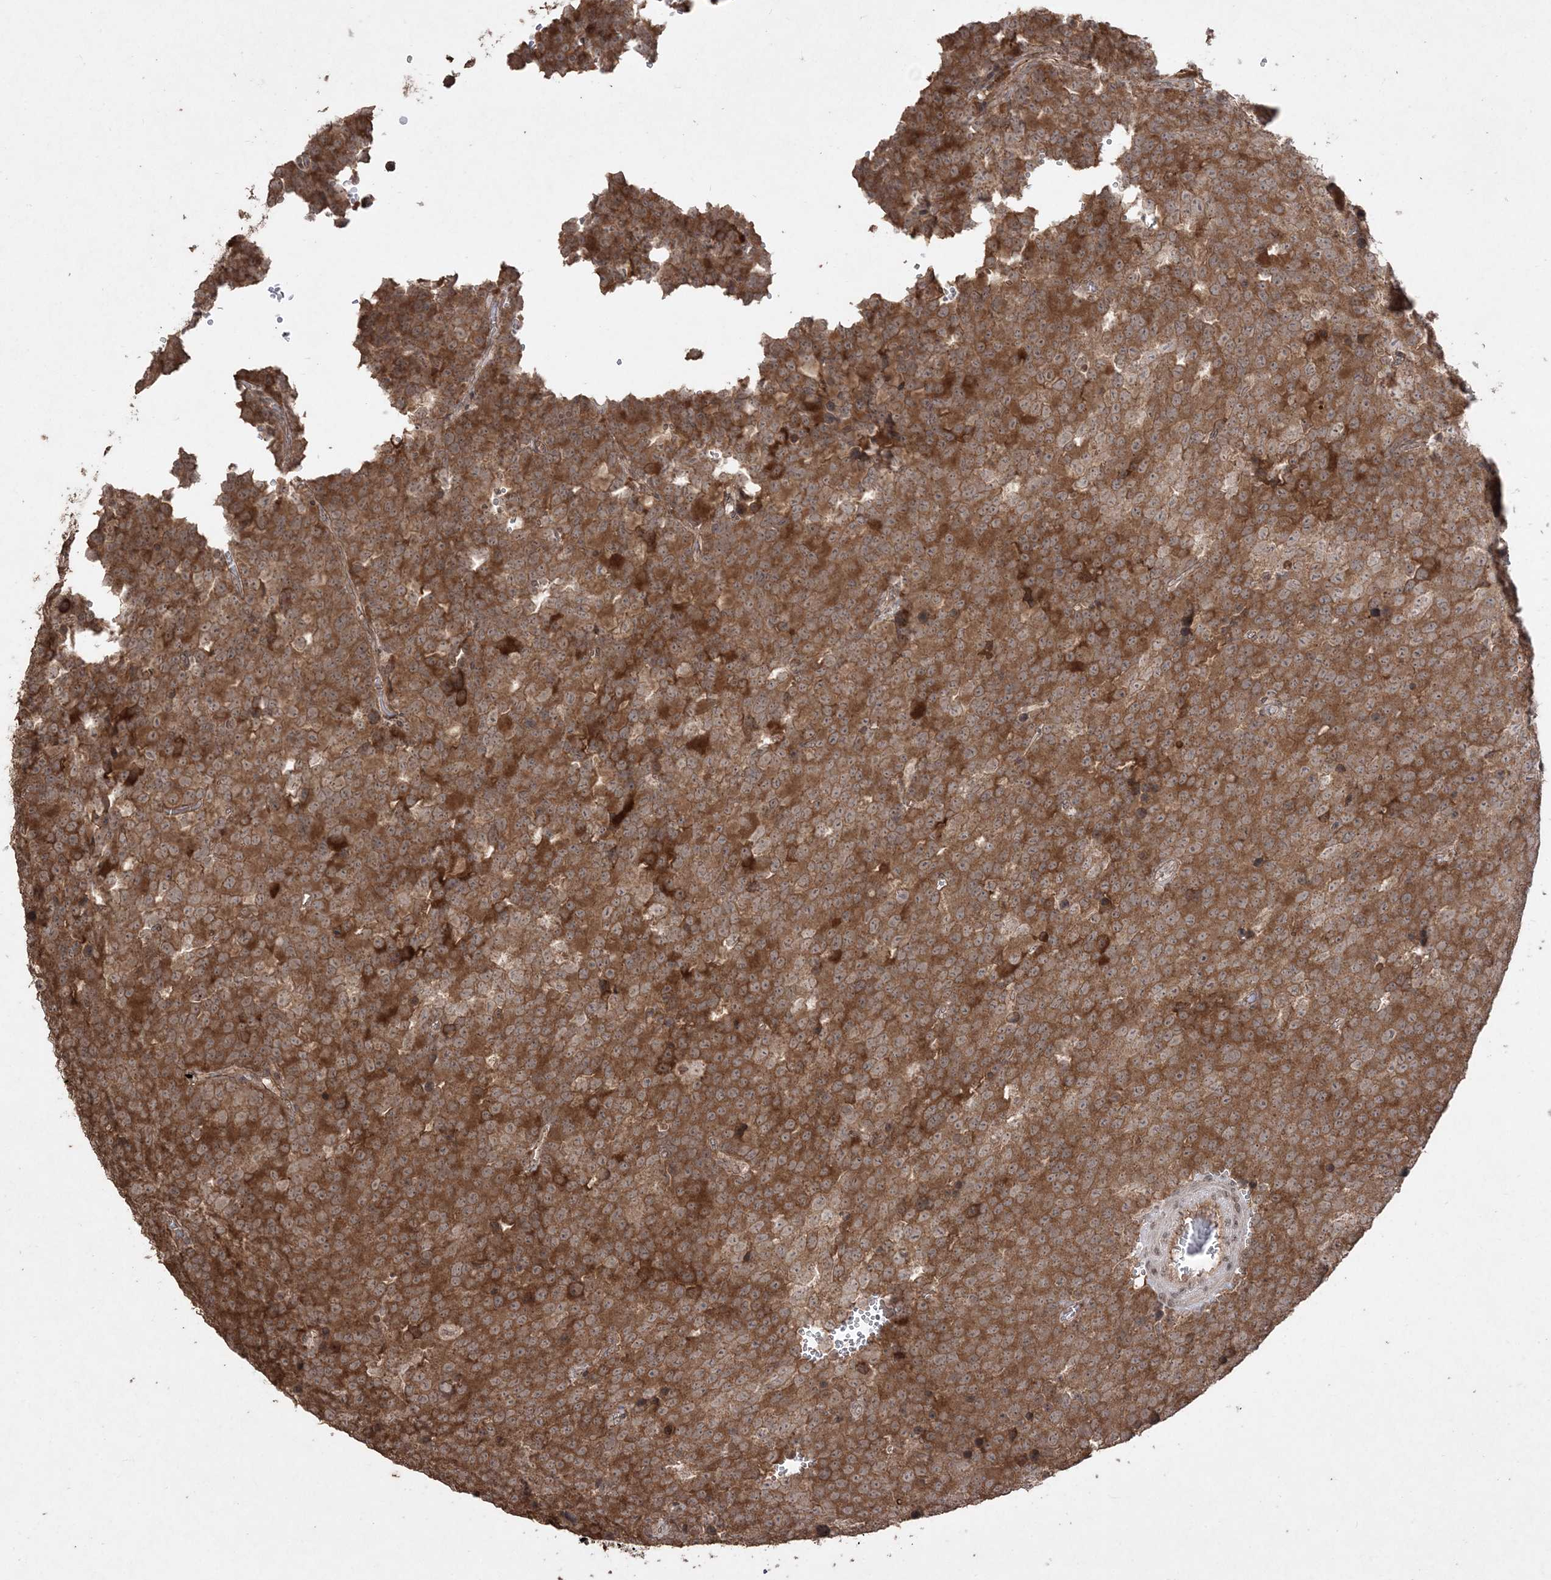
{"staining": {"intensity": "moderate", "quantity": ">75%", "location": "cytoplasmic/membranous"}, "tissue": "testis cancer", "cell_type": "Tumor cells", "image_type": "cancer", "snomed": [{"axis": "morphology", "description": "Seminoma, NOS"}, {"axis": "topography", "description": "Testis"}], "caption": "Immunohistochemical staining of human seminoma (testis) exhibits medium levels of moderate cytoplasmic/membranous protein staining in about >75% of tumor cells.", "gene": "EHHADH", "patient": {"sex": "male", "age": 71}}